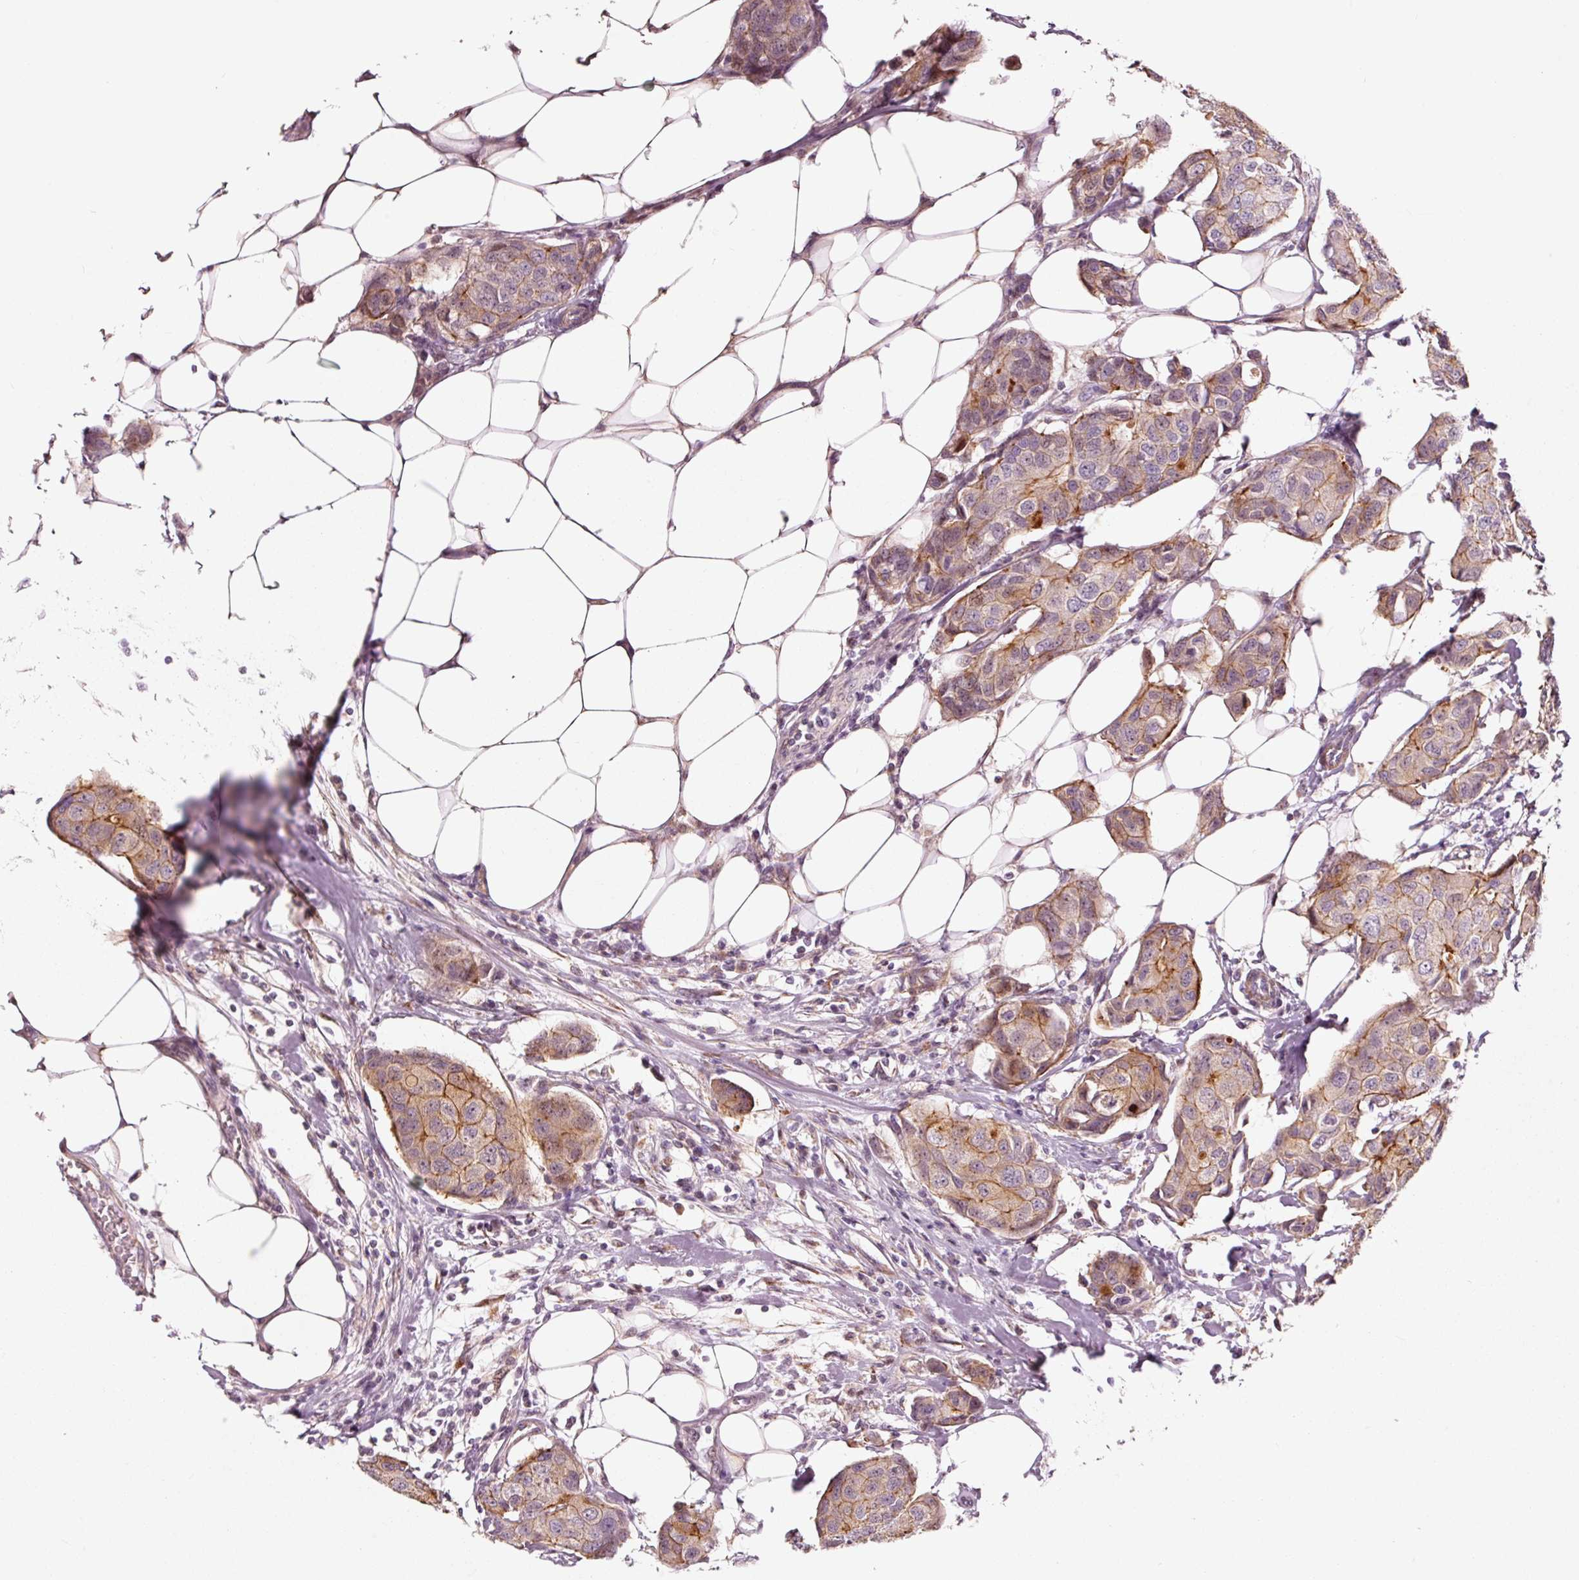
{"staining": {"intensity": "moderate", "quantity": "25%-75%", "location": "cytoplasmic/membranous"}, "tissue": "breast cancer", "cell_type": "Tumor cells", "image_type": "cancer", "snomed": [{"axis": "morphology", "description": "Duct carcinoma"}, {"axis": "topography", "description": "Breast"}, {"axis": "topography", "description": "Lymph node"}], "caption": "Human infiltrating ductal carcinoma (breast) stained with a brown dye reveals moderate cytoplasmic/membranous positive staining in about 25%-75% of tumor cells.", "gene": "DAPP1", "patient": {"sex": "female", "age": 80}}